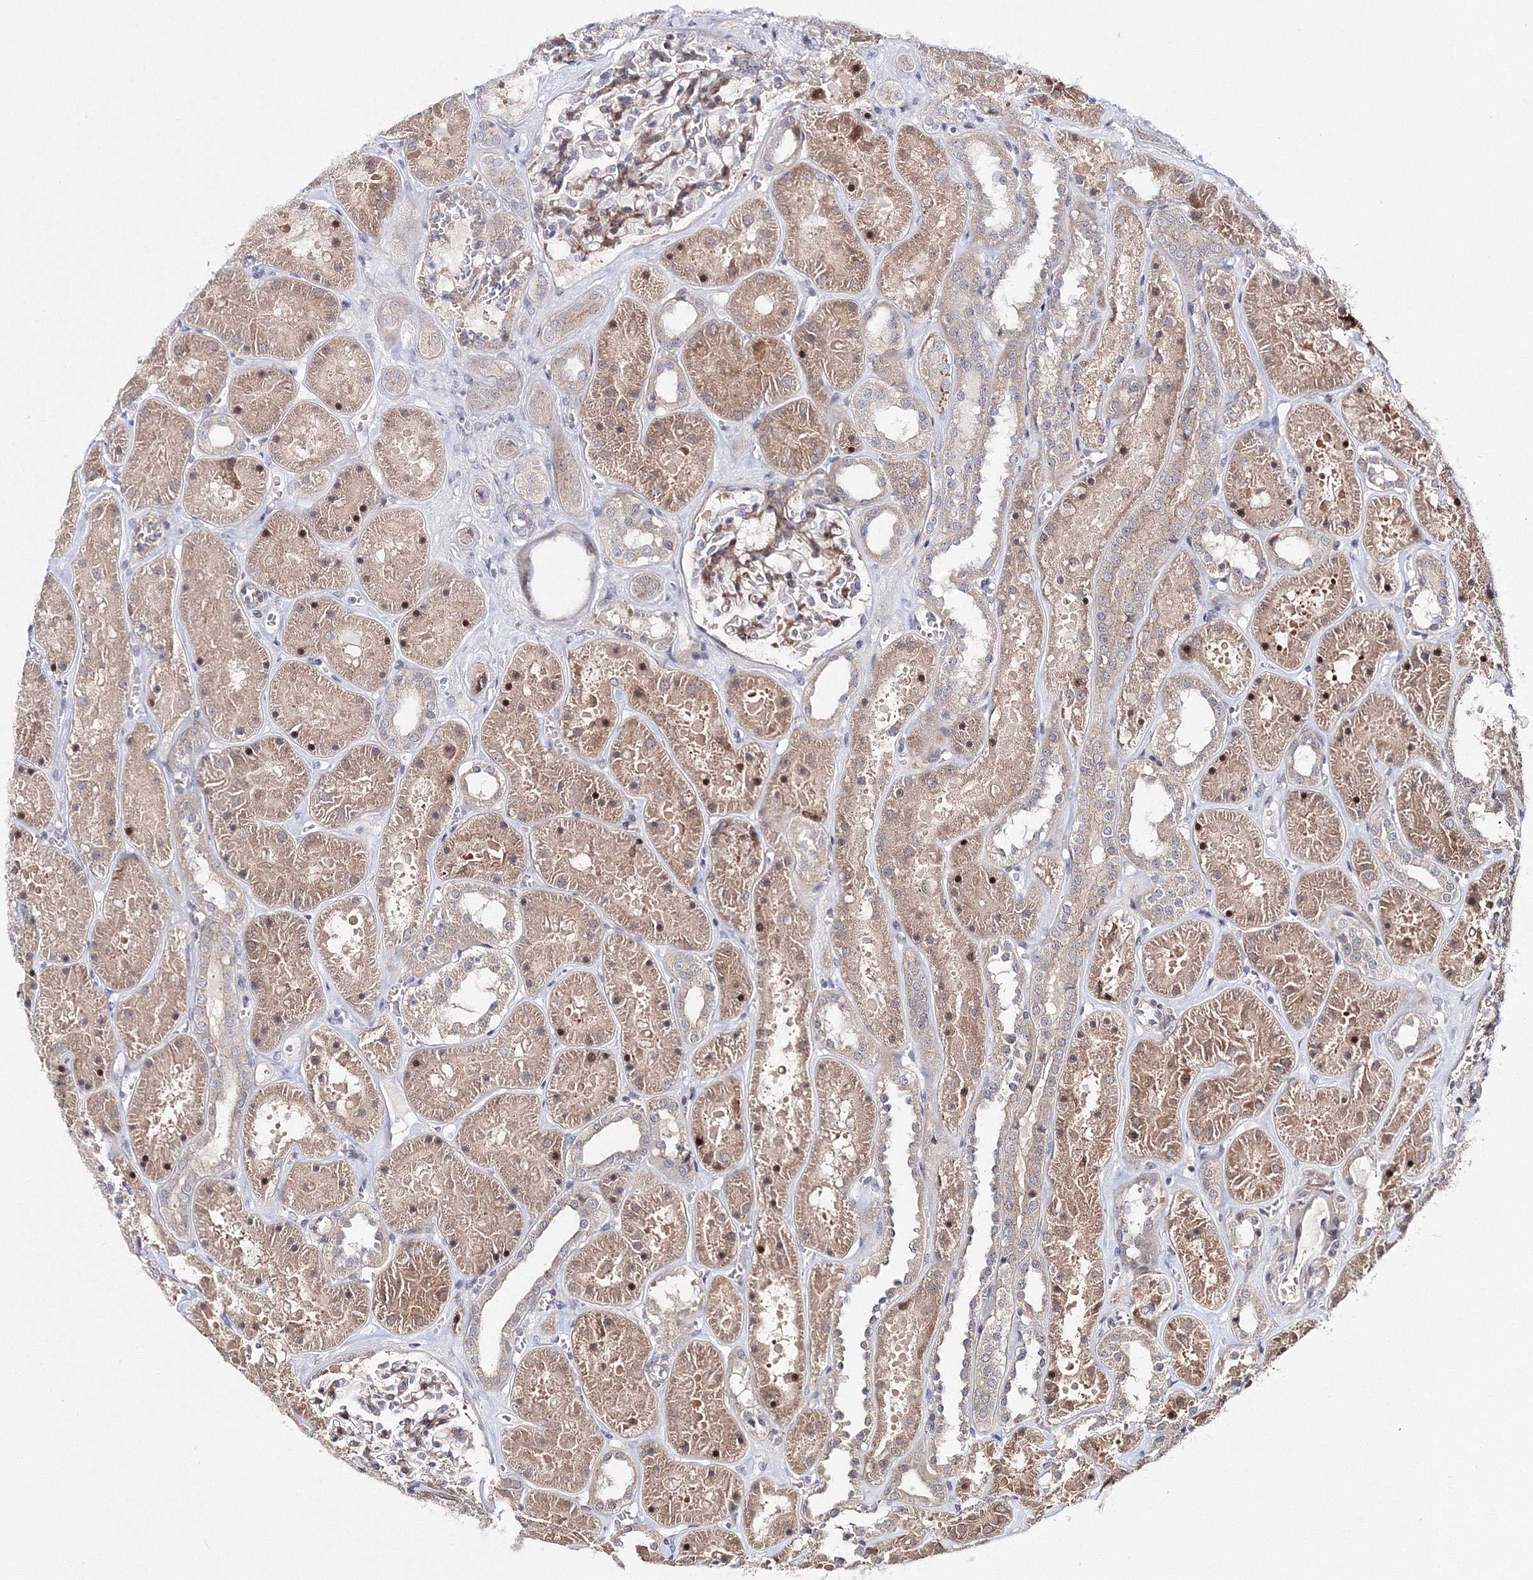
{"staining": {"intensity": "moderate", "quantity": "25%-75%", "location": "cytoplasmic/membranous,nuclear"}, "tissue": "kidney", "cell_type": "Cells in glomeruli", "image_type": "normal", "snomed": [{"axis": "morphology", "description": "Normal tissue, NOS"}, {"axis": "topography", "description": "Kidney"}], "caption": "IHC staining of benign kidney, which demonstrates medium levels of moderate cytoplasmic/membranous,nuclear staining in about 25%-75% of cells in glomeruli indicating moderate cytoplasmic/membranous,nuclear protein expression. The staining was performed using DAB (3,3'-diaminobenzidine) (brown) for protein detection and nuclei were counterstained in hematoxylin (blue).", "gene": "C11orf52", "patient": {"sex": "female", "age": 41}}